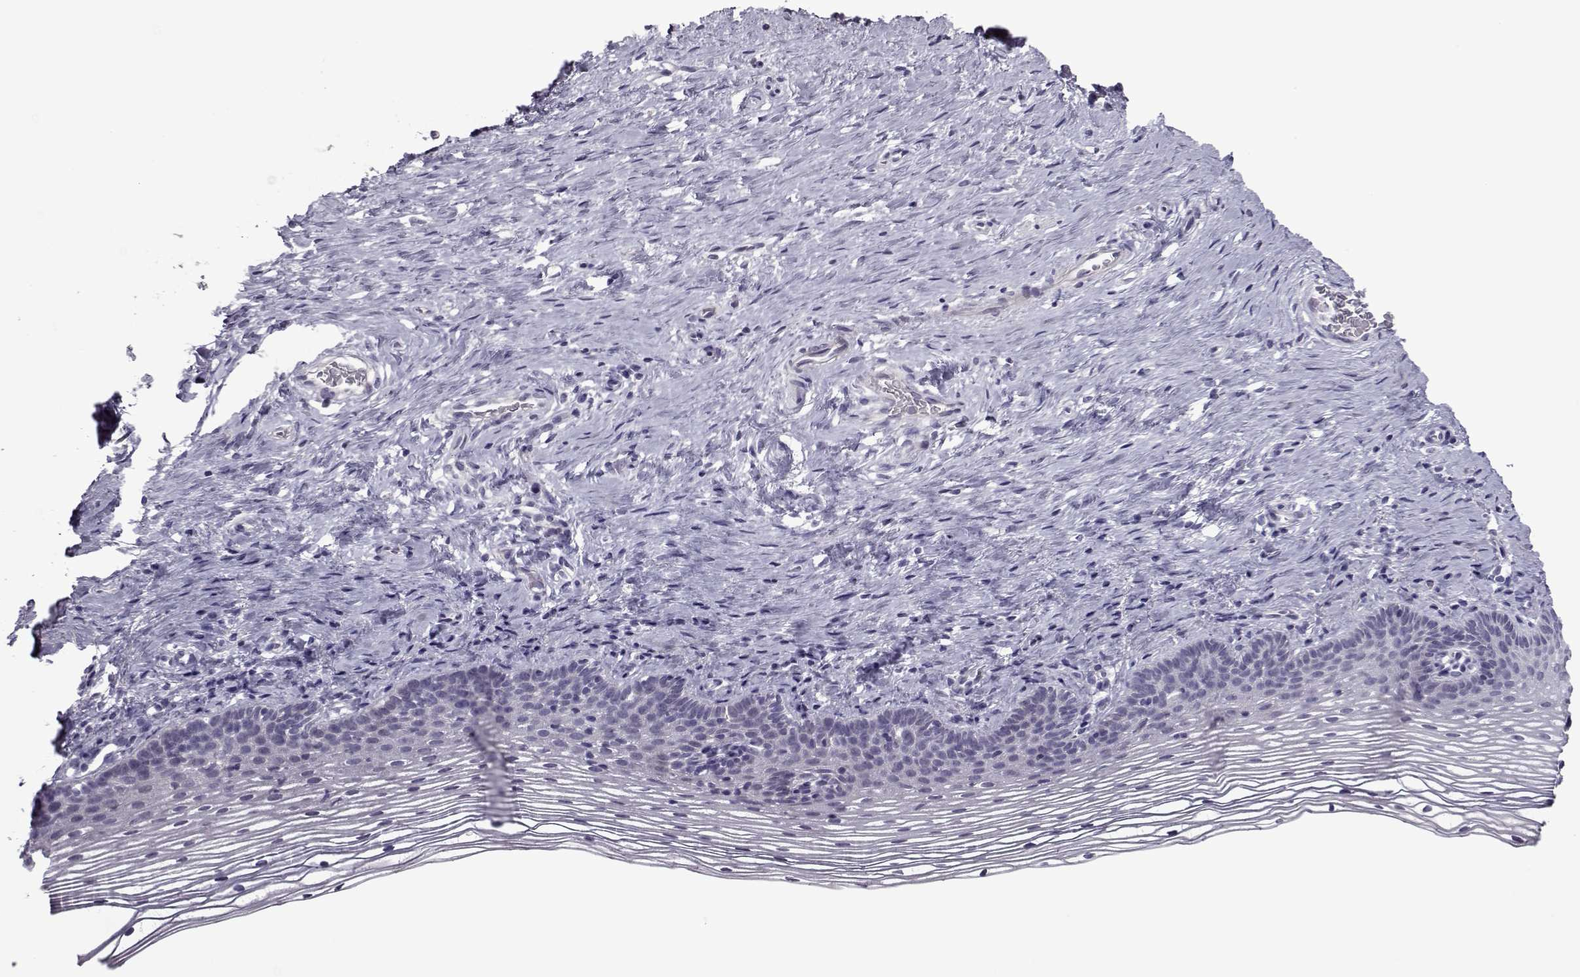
{"staining": {"intensity": "strong", "quantity": ">75%", "location": "nuclear"}, "tissue": "cervix", "cell_type": "Glandular cells", "image_type": "normal", "snomed": [{"axis": "morphology", "description": "Normal tissue, NOS"}, {"axis": "topography", "description": "Cervix"}], "caption": "Strong nuclear protein staining is identified in about >75% of glandular cells in cervix. The staining was performed using DAB (3,3'-diaminobenzidine), with brown indicating positive protein expression. Nuclei are stained blue with hematoxylin.", "gene": "ASRGL1", "patient": {"sex": "female", "age": 39}}